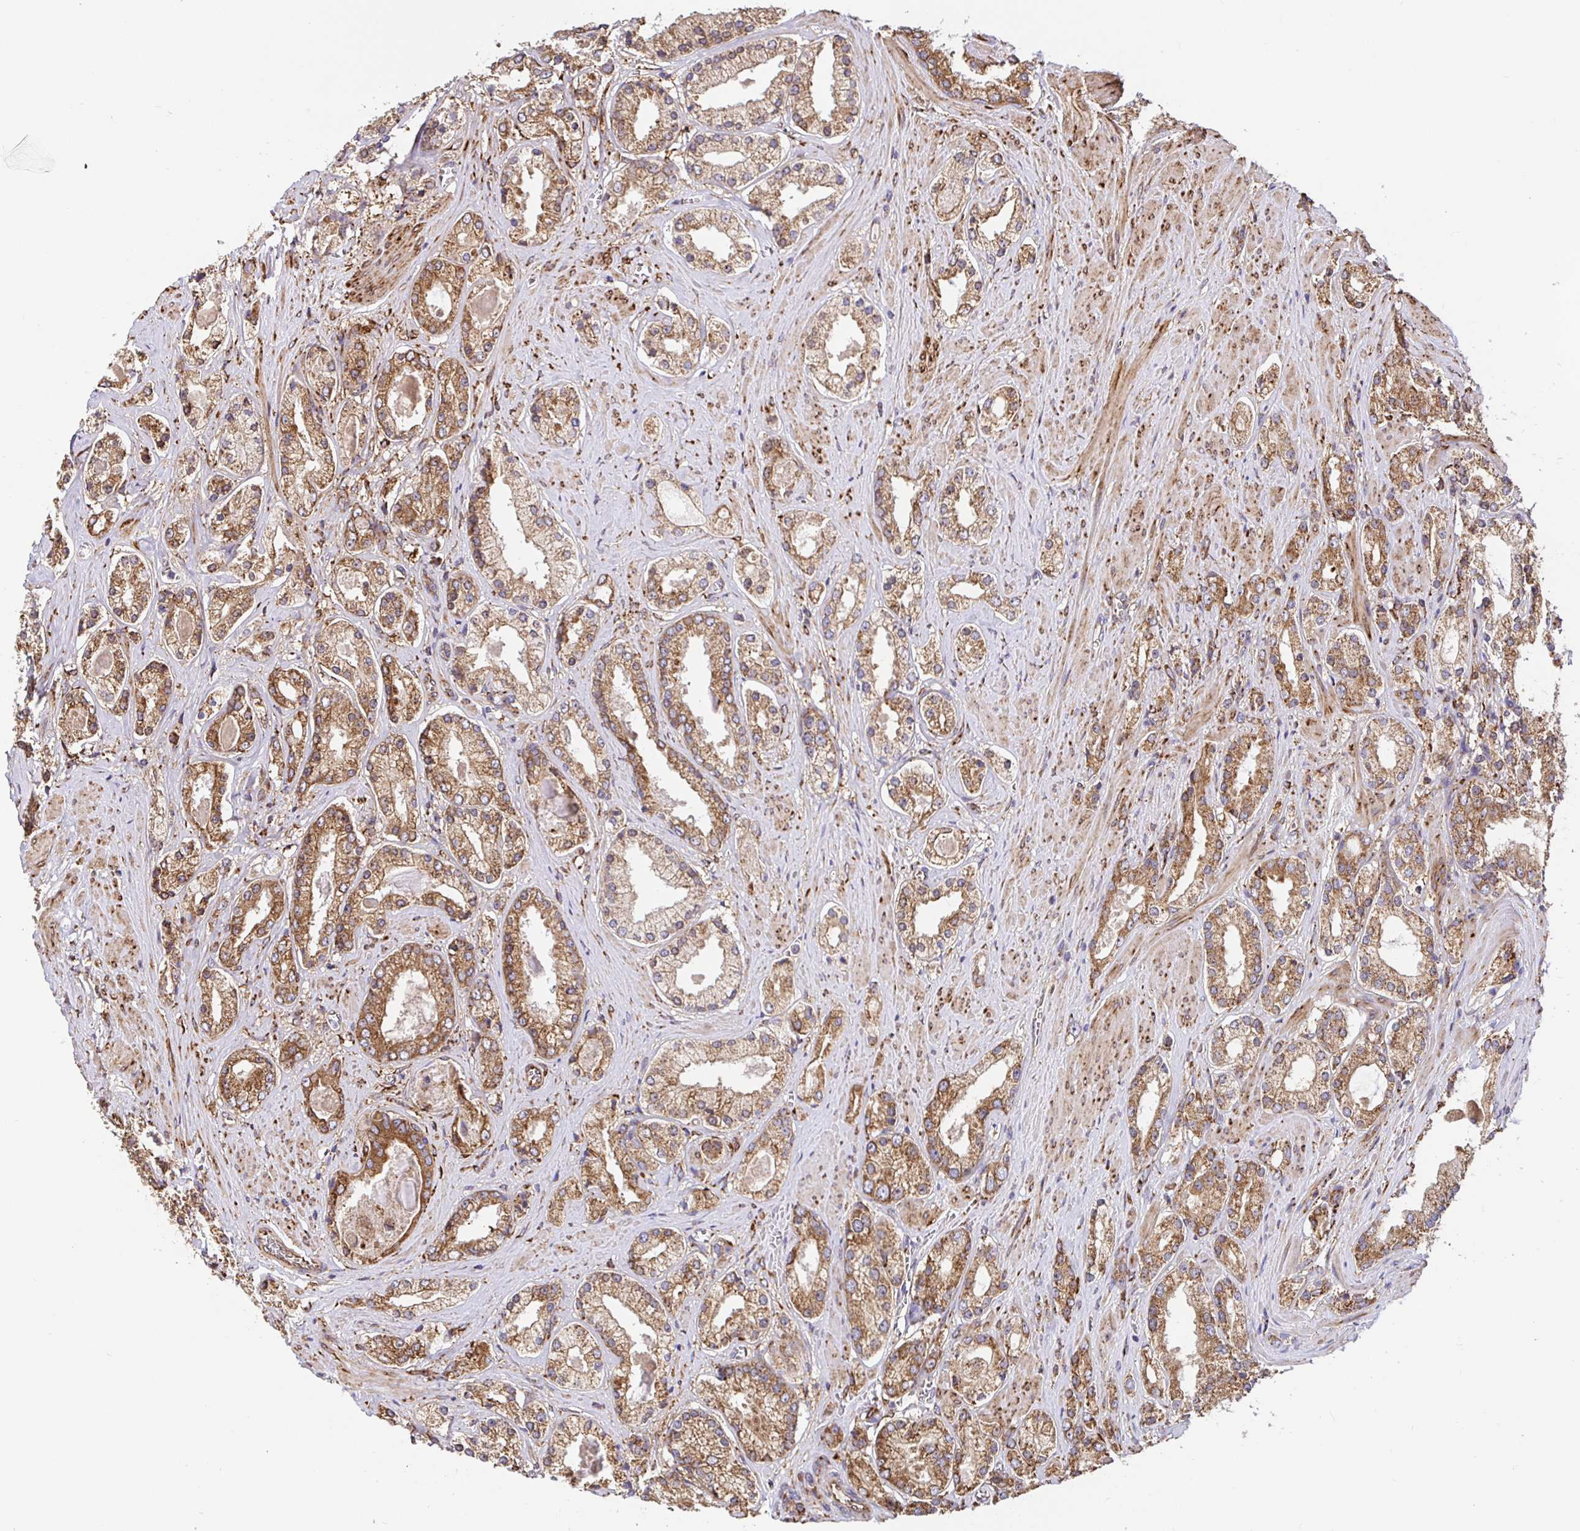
{"staining": {"intensity": "moderate", "quantity": ">75%", "location": "cytoplasmic/membranous"}, "tissue": "prostate cancer", "cell_type": "Tumor cells", "image_type": "cancer", "snomed": [{"axis": "morphology", "description": "Adenocarcinoma, High grade"}, {"axis": "topography", "description": "Prostate"}], "caption": "A medium amount of moderate cytoplasmic/membranous expression is appreciated in approximately >75% of tumor cells in prostate cancer (high-grade adenocarcinoma) tissue. The staining was performed using DAB (3,3'-diaminobenzidine), with brown indicating positive protein expression. Nuclei are stained blue with hematoxylin.", "gene": "MAOA", "patient": {"sex": "male", "age": 67}}